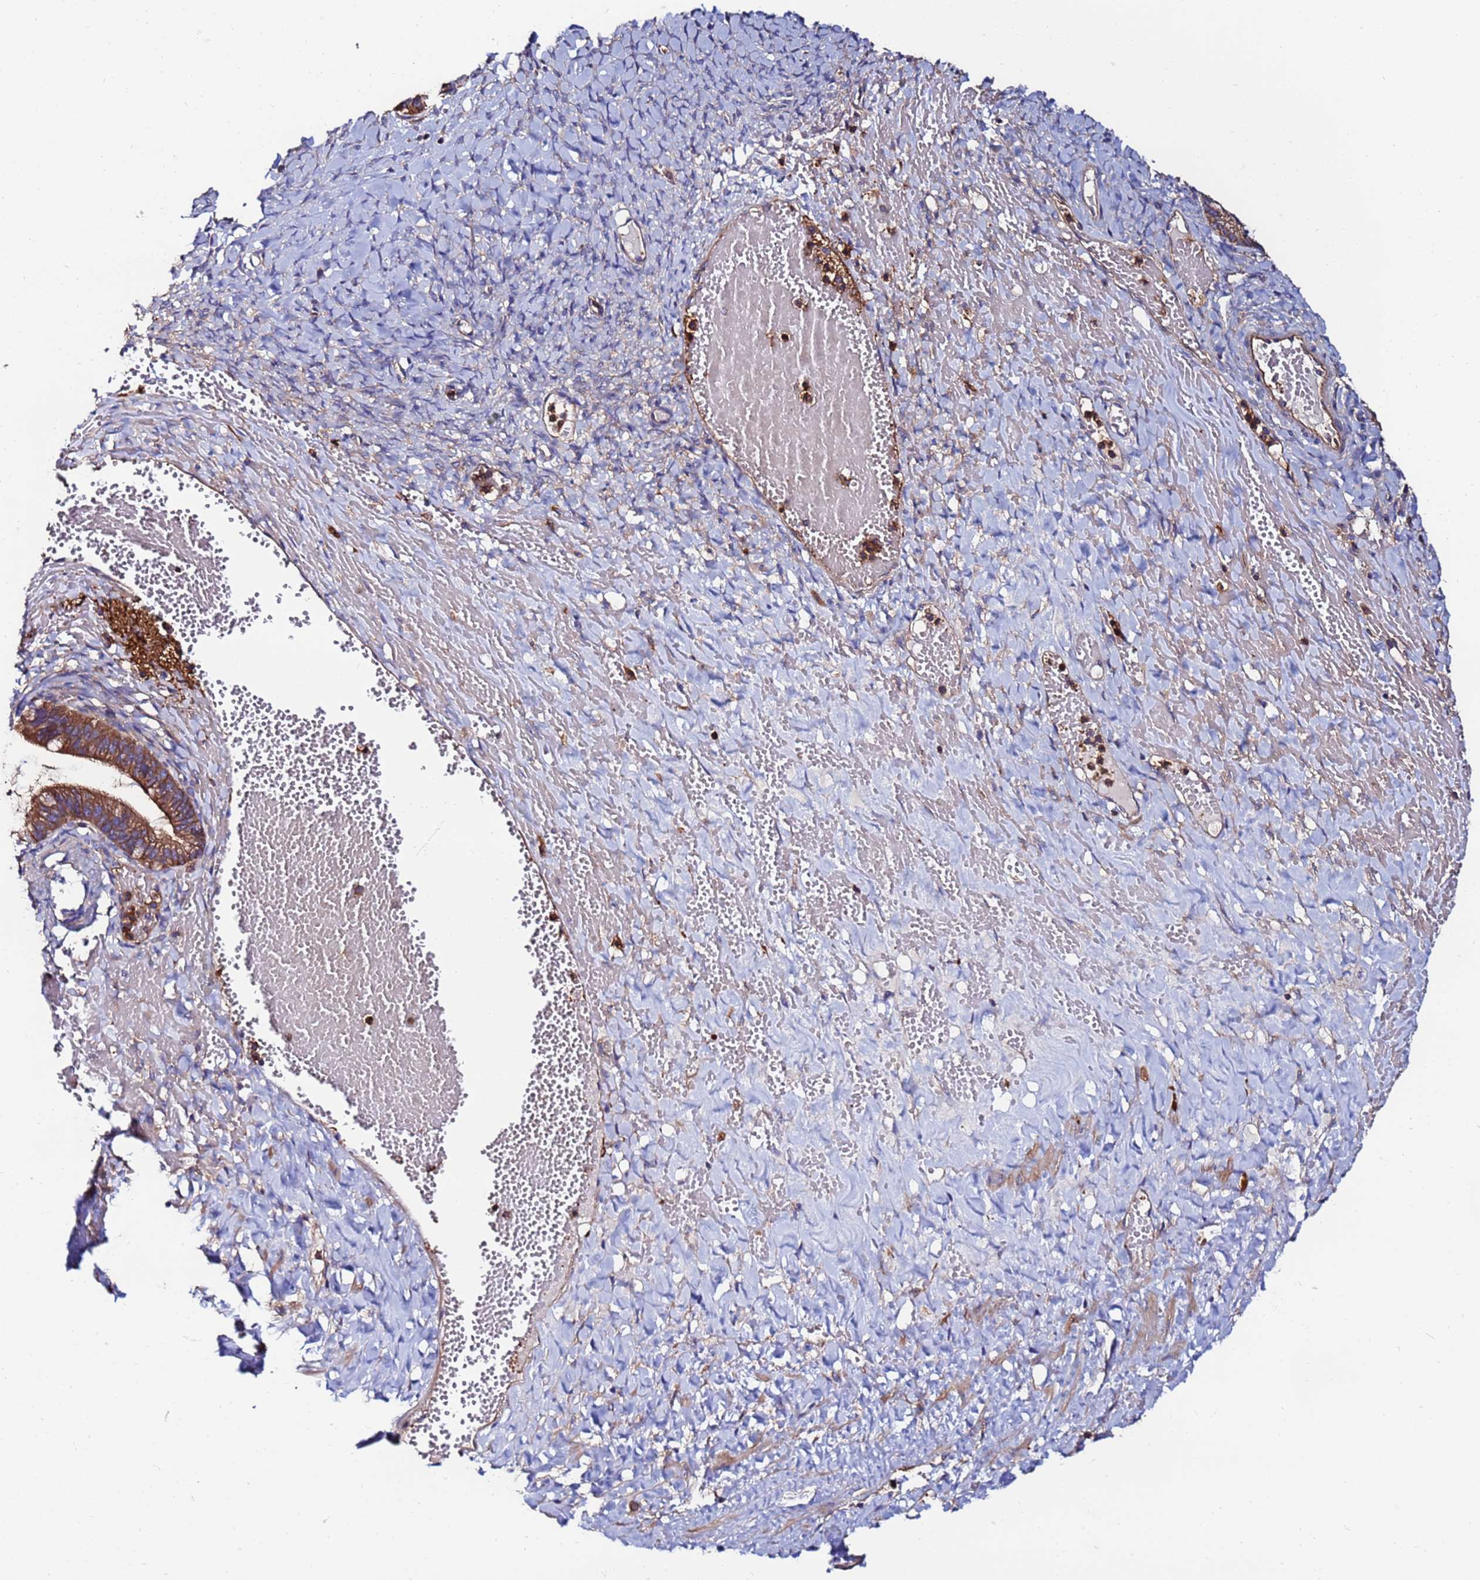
{"staining": {"intensity": "moderate", "quantity": ">75%", "location": "cytoplasmic/membranous"}, "tissue": "ovarian cancer", "cell_type": "Tumor cells", "image_type": "cancer", "snomed": [{"axis": "morphology", "description": "Cystadenocarcinoma, mucinous, NOS"}, {"axis": "topography", "description": "Ovary"}], "caption": "Approximately >75% of tumor cells in ovarian mucinous cystadenocarcinoma exhibit moderate cytoplasmic/membranous protein expression as visualized by brown immunohistochemical staining.", "gene": "POTEE", "patient": {"sex": "female", "age": 73}}